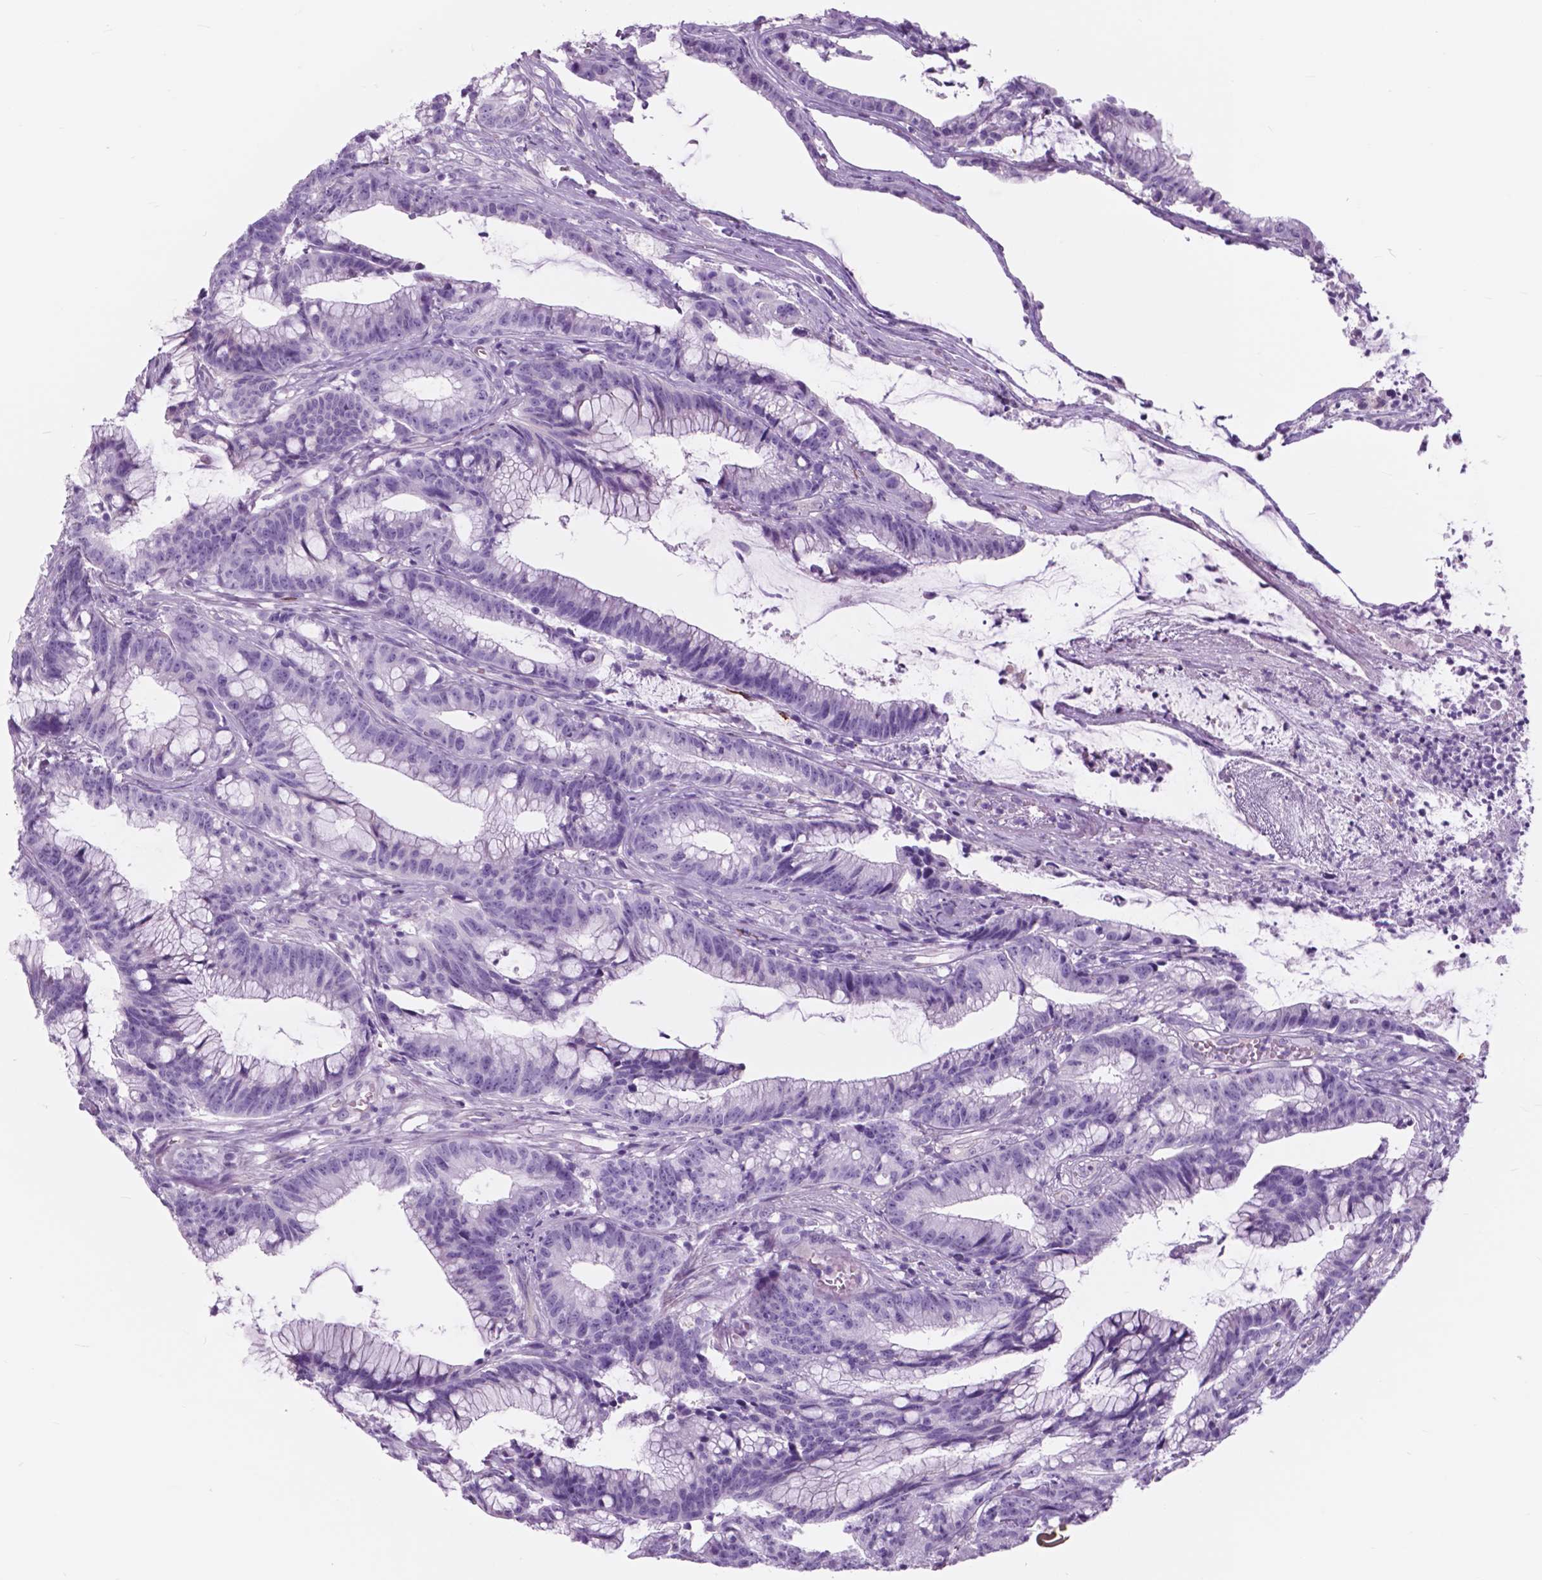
{"staining": {"intensity": "negative", "quantity": "none", "location": "none"}, "tissue": "colorectal cancer", "cell_type": "Tumor cells", "image_type": "cancer", "snomed": [{"axis": "morphology", "description": "Adenocarcinoma, NOS"}, {"axis": "topography", "description": "Colon"}], "caption": "DAB immunohistochemical staining of colorectal cancer (adenocarcinoma) demonstrates no significant staining in tumor cells.", "gene": "FXYD2", "patient": {"sex": "female", "age": 78}}